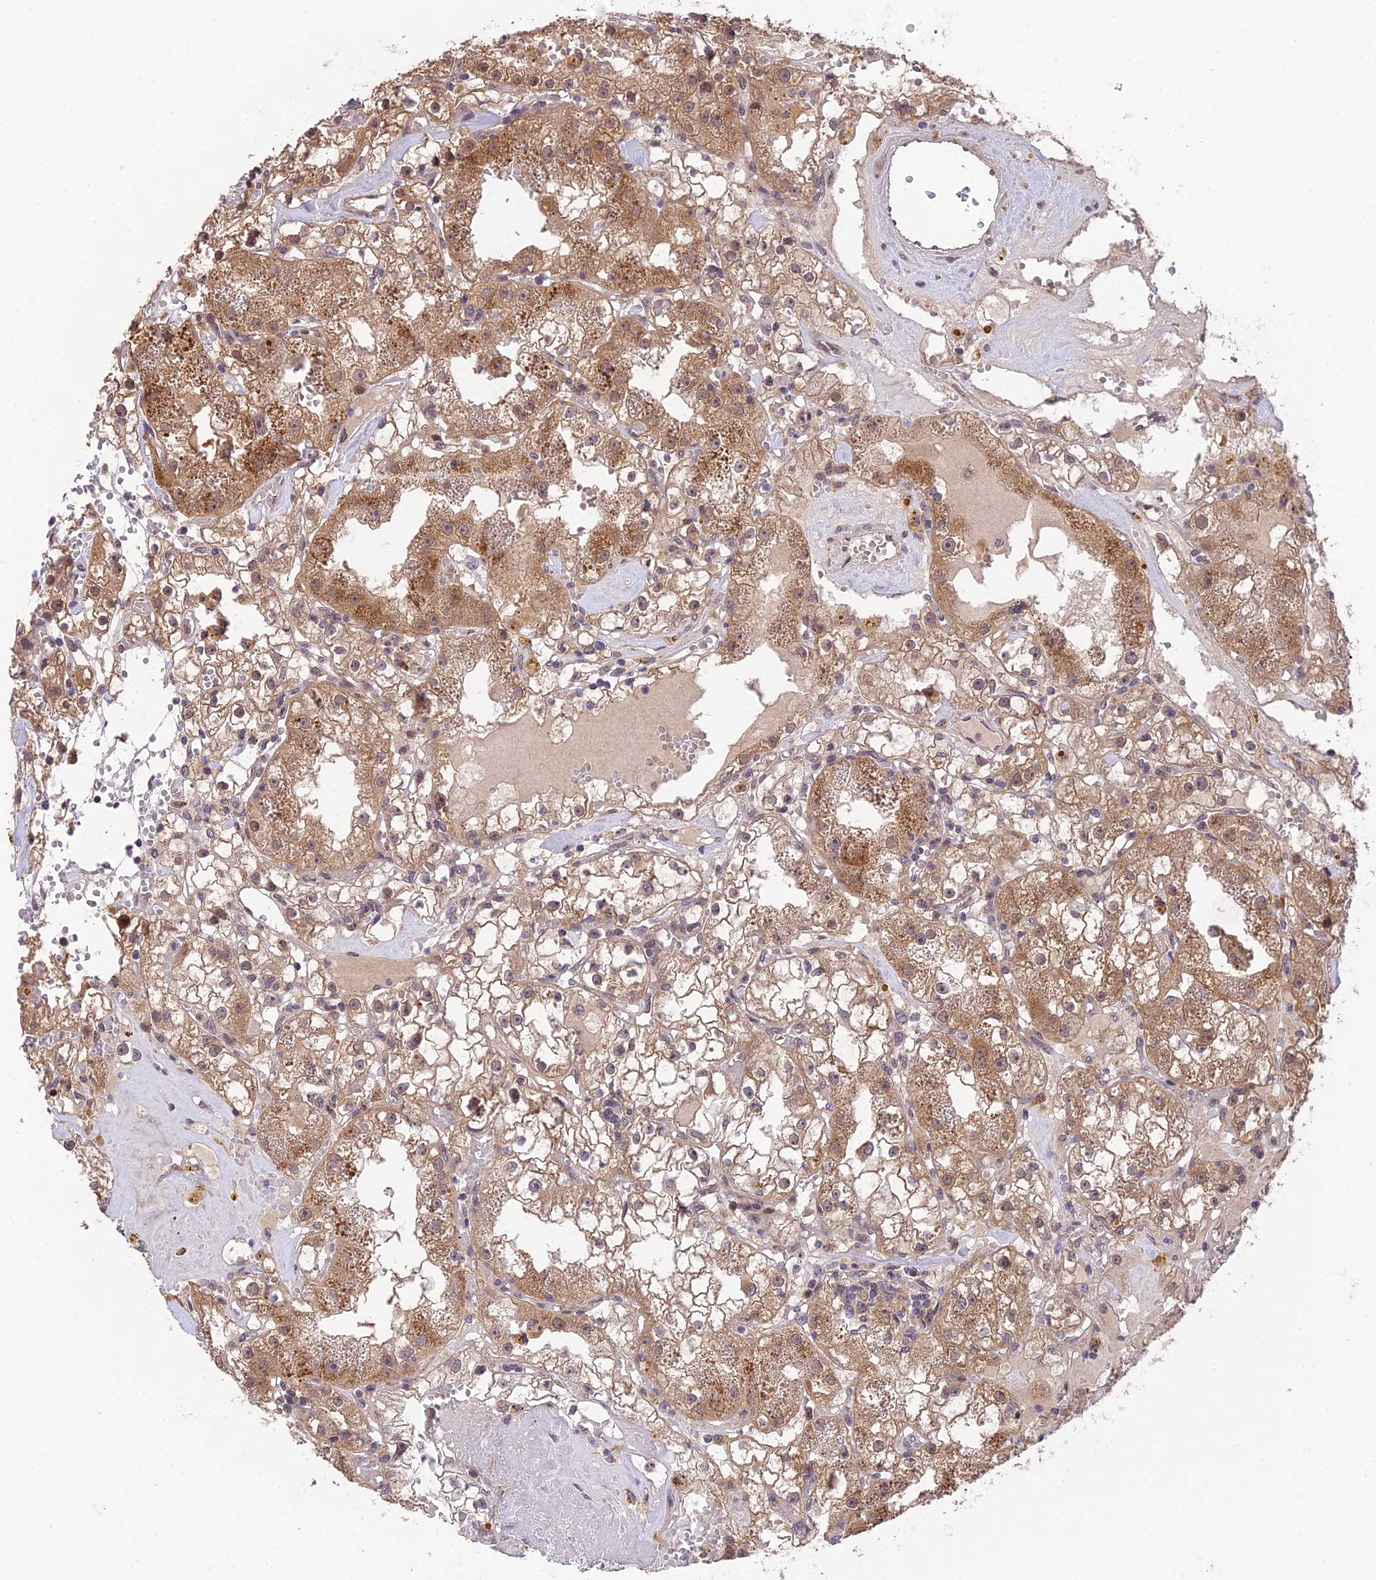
{"staining": {"intensity": "moderate", "quantity": "25%-75%", "location": "cytoplasmic/membranous"}, "tissue": "renal cancer", "cell_type": "Tumor cells", "image_type": "cancer", "snomed": [{"axis": "morphology", "description": "Adenocarcinoma, NOS"}, {"axis": "topography", "description": "Kidney"}], "caption": "Renal cancer stained for a protein exhibits moderate cytoplasmic/membranous positivity in tumor cells. The protein is stained brown, and the nuclei are stained in blue (DAB (3,3'-diaminobenzidine) IHC with brightfield microscopy, high magnification).", "gene": "CYP2R1", "patient": {"sex": "male", "age": 56}}